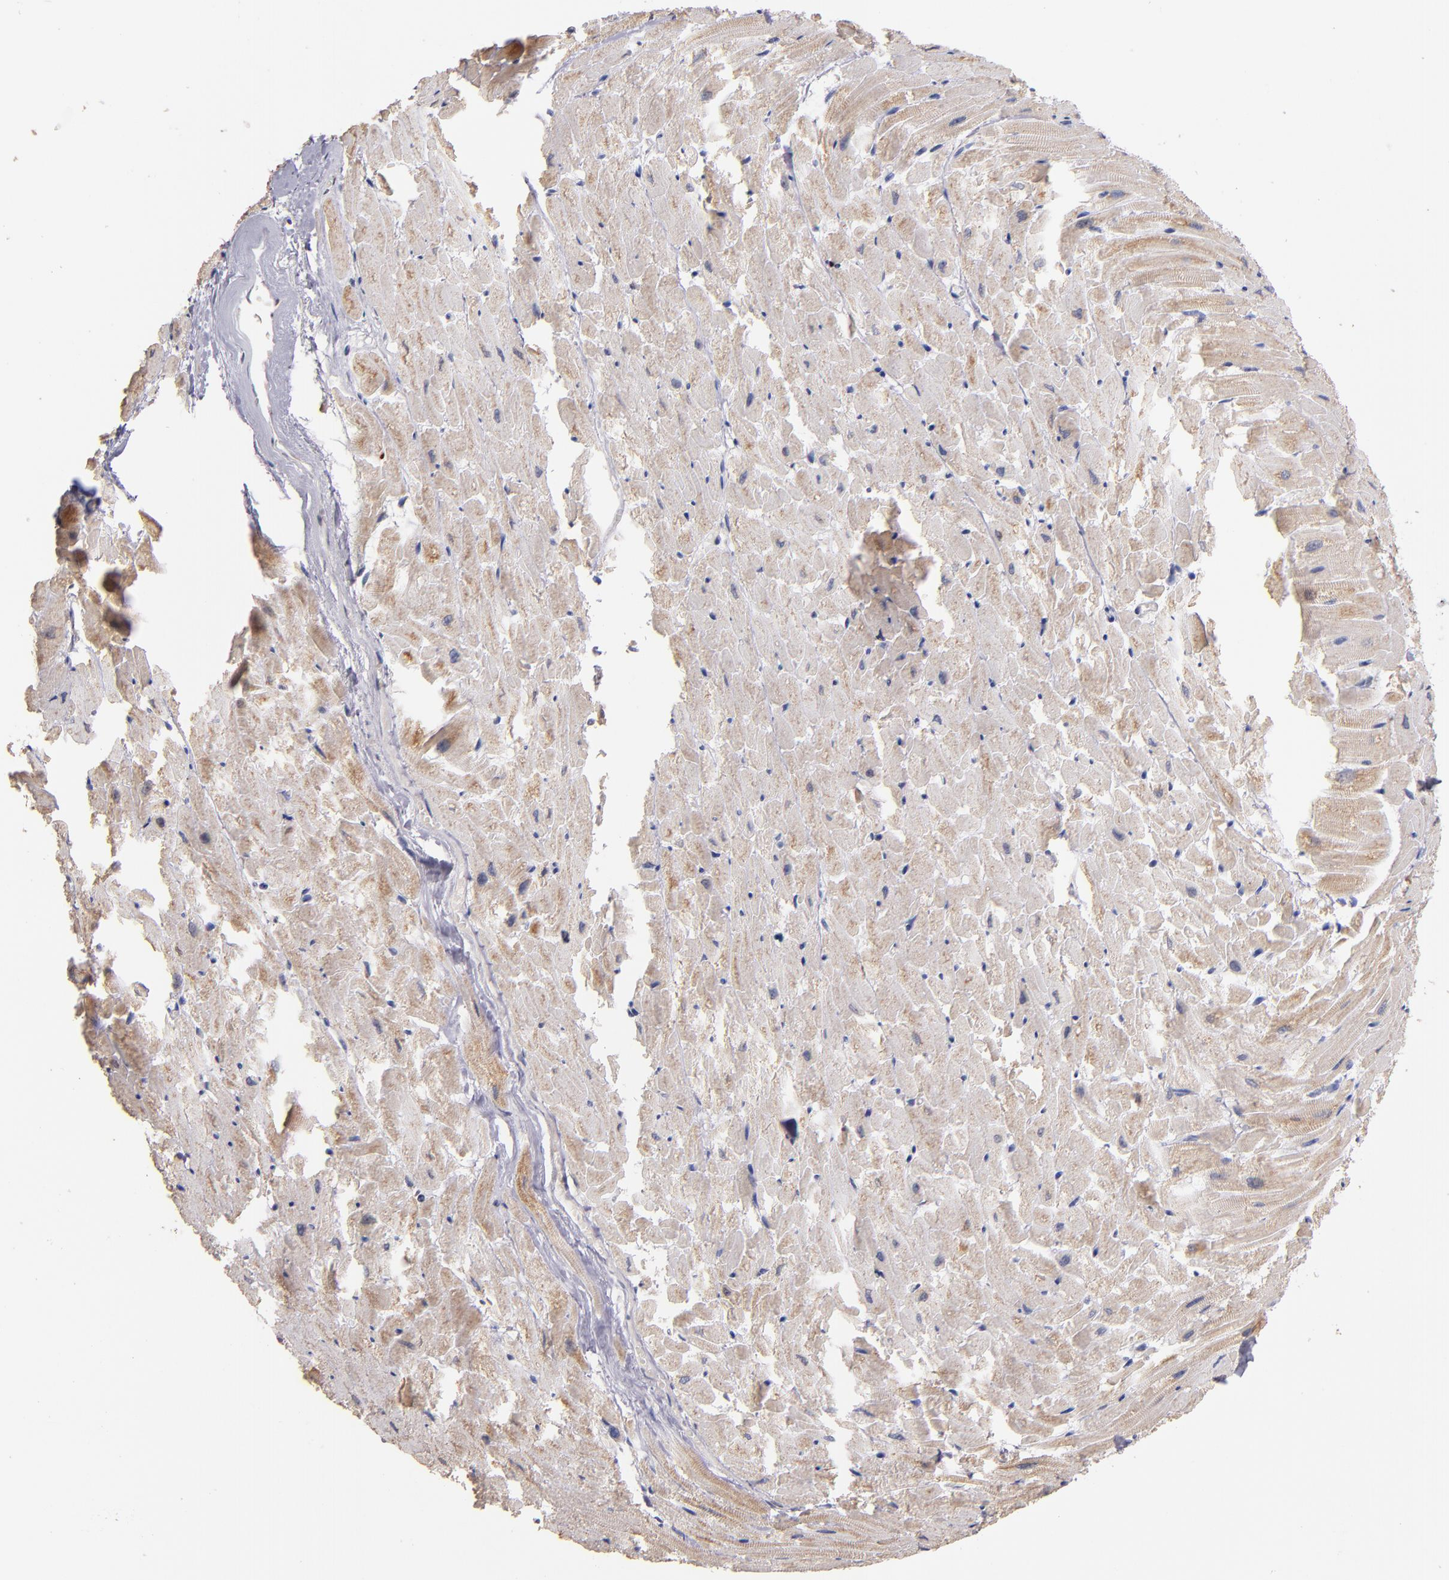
{"staining": {"intensity": "weak", "quantity": "25%-75%", "location": "cytoplasmic/membranous"}, "tissue": "heart muscle", "cell_type": "Cardiomyocytes", "image_type": "normal", "snomed": [{"axis": "morphology", "description": "Normal tissue, NOS"}, {"axis": "topography", "description": "Heart"}], "caption": "A brown stain labels weak cytoplasmic/membranous expression of a protein in cardiomyocytes of unremarkable human heart muscle. (DAB (3,3'-diaminobenzidine) IHC with brightfield microscopy, high magnification).", "gene": "DIABLO", "patient": {"sex": "female", "age": 19}}